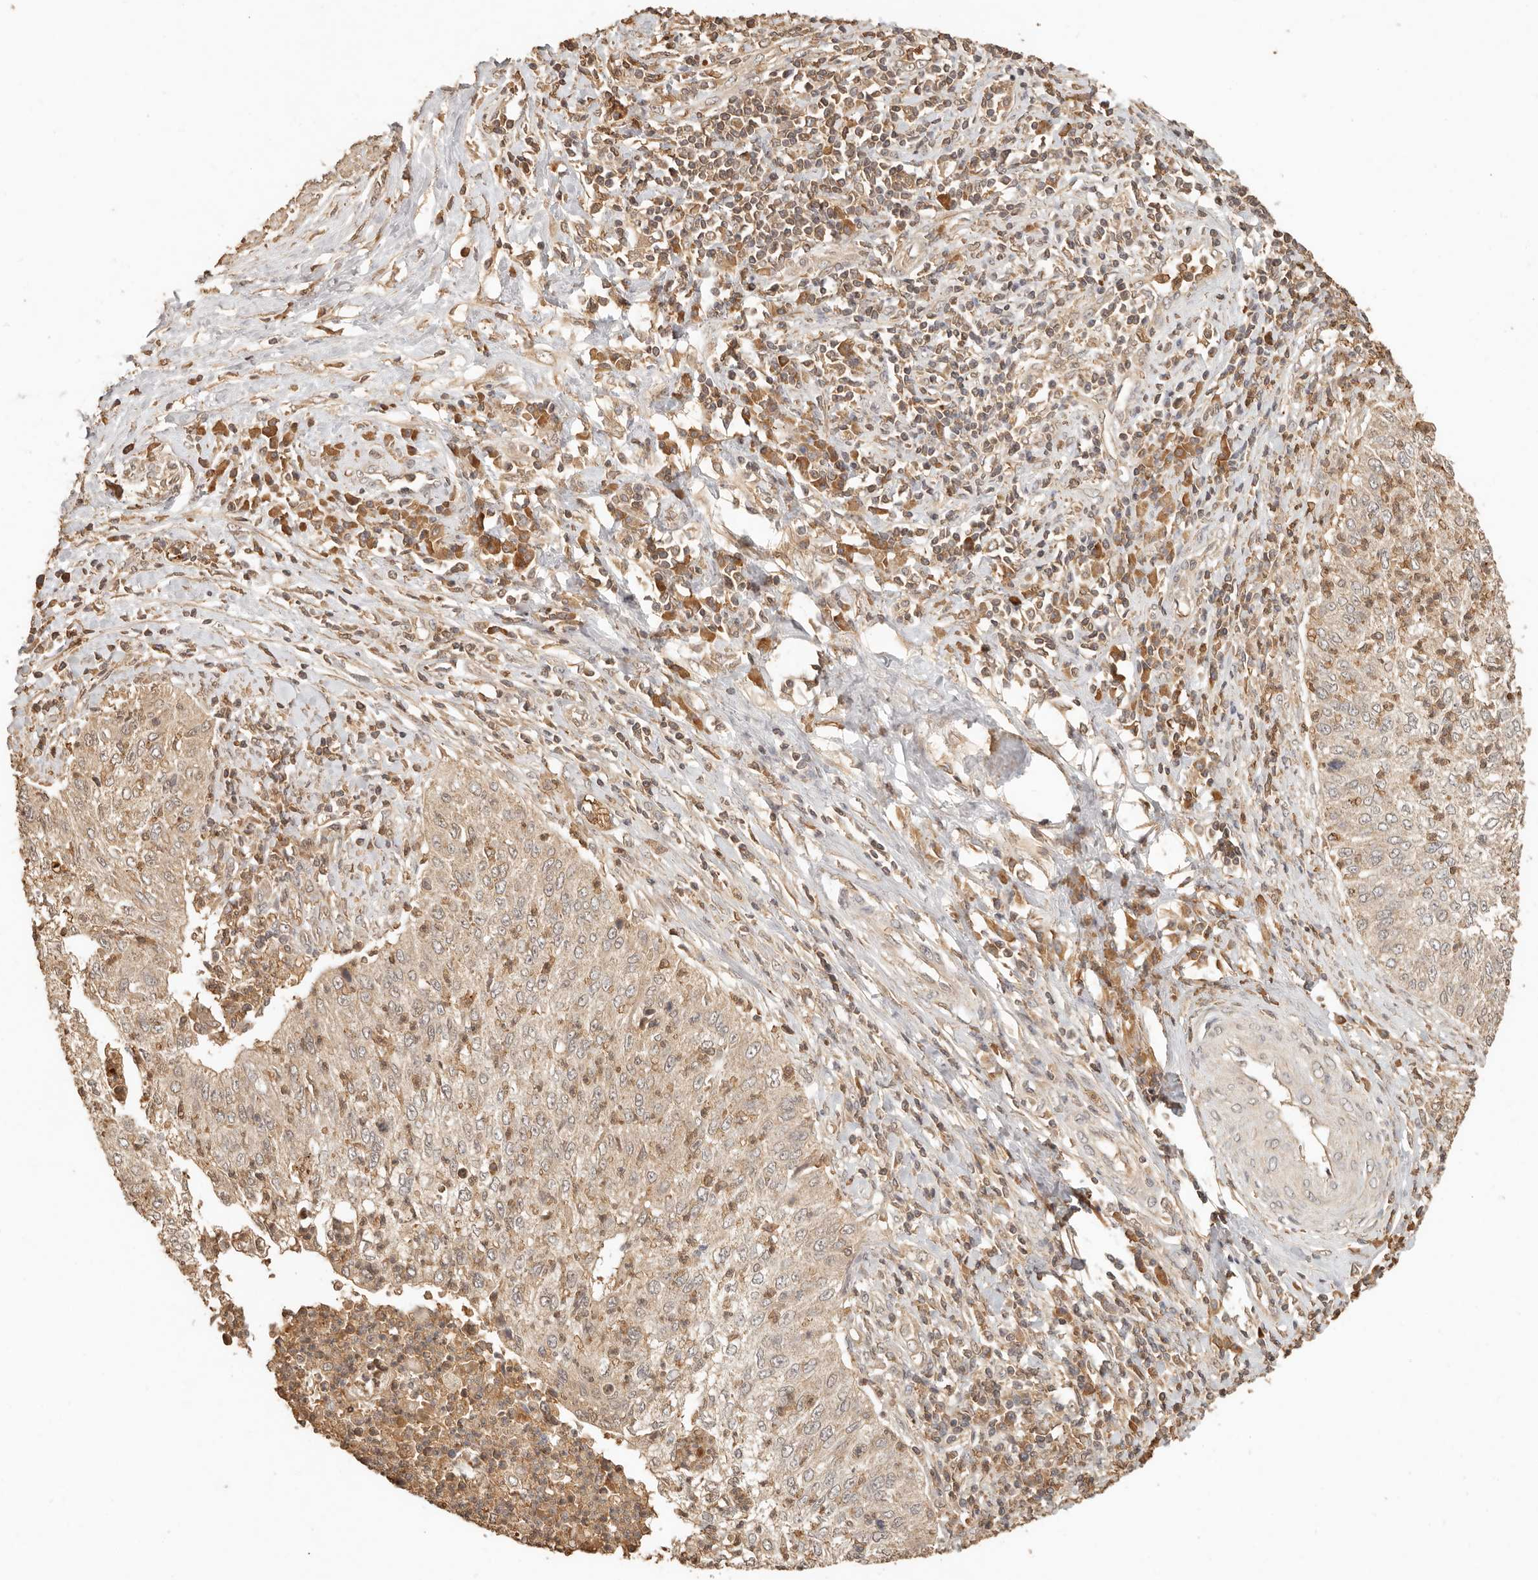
{"staining": {"intensity": "weak", "quantity": ">75%", "location": "cytoplasmic/membranous"}, "tissue": "cervical cancer", "cell_type": "Tumor cells", "image_type": "cancer", "snomed": [{"axis": "morphology", "description": "Squamous cell carcinoma, NOS"}, {"axis": "topography", "description": "Cervix"}], "caption": "A high-resolution image shows immunohistochemistry staining of cervical squamous cell carcinoma, which displays weak cytoplasmic/membranous expression in approximately >75% of tumor cells.", "gene": "INTS11", "patient": {"sex": "female", "age": 30}}